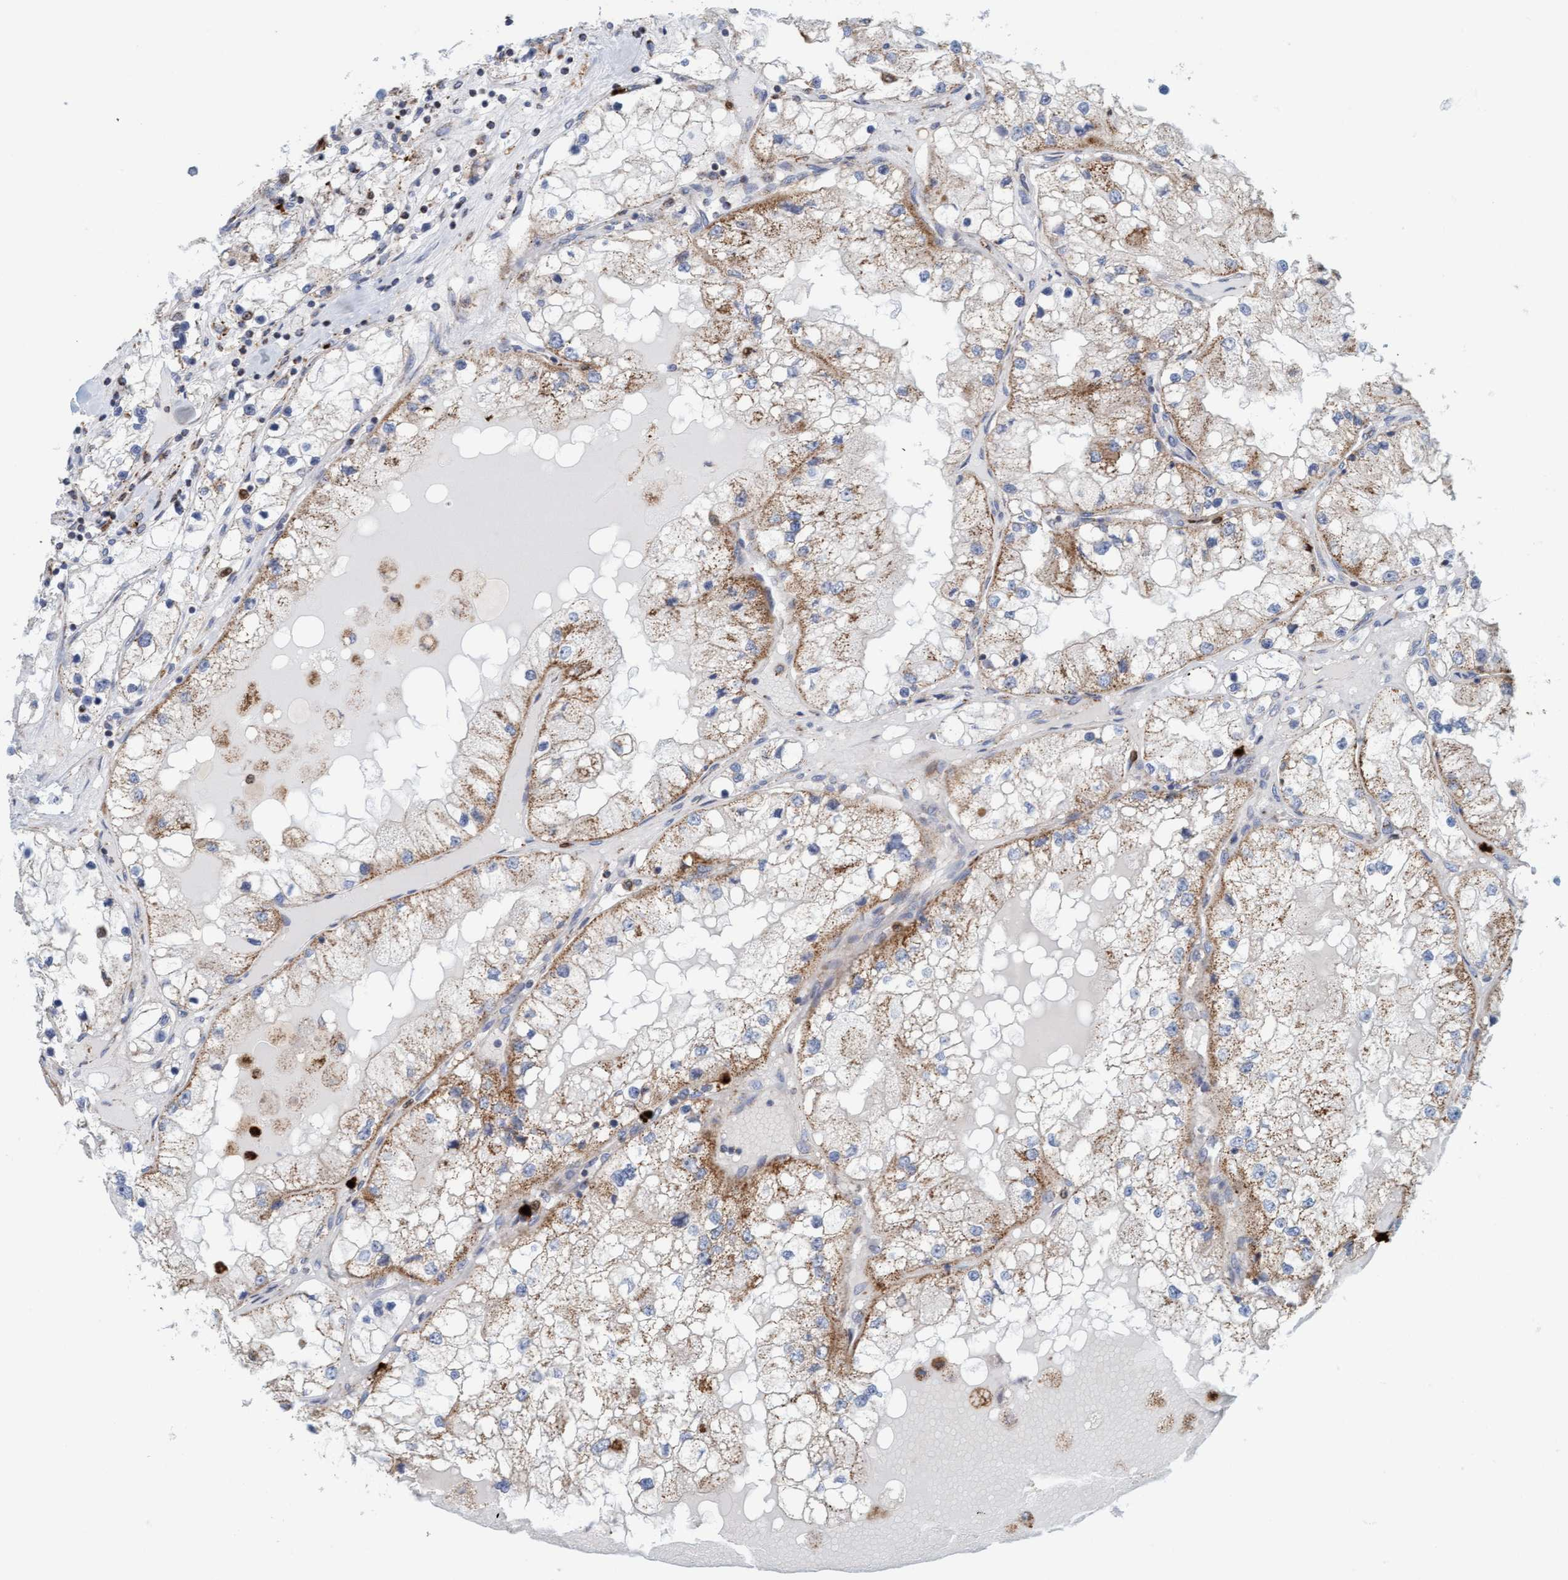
{"staining": {"intensity": "moderate", "quantity": "25%-75%", "location": "cytoplasmic/membranous"}, "tissue": "renal cancer", "cell_type": "Tumor cells", "image_type": "cancer", "snomed": [{"axis": "morphology", "description": "Adenocarcinoma, NOS"}, {"axis": "topography", "description": "Kidney"}], "caption": "A histopathology image showing moderate cytoplasmic/membranous expression in approximately 25%-75% of tumor cells in renal cancer, as visualized by brown immunohistochemical staining.", "gene": "B9D1", "patient": {"sex": "male", "age": 68}}